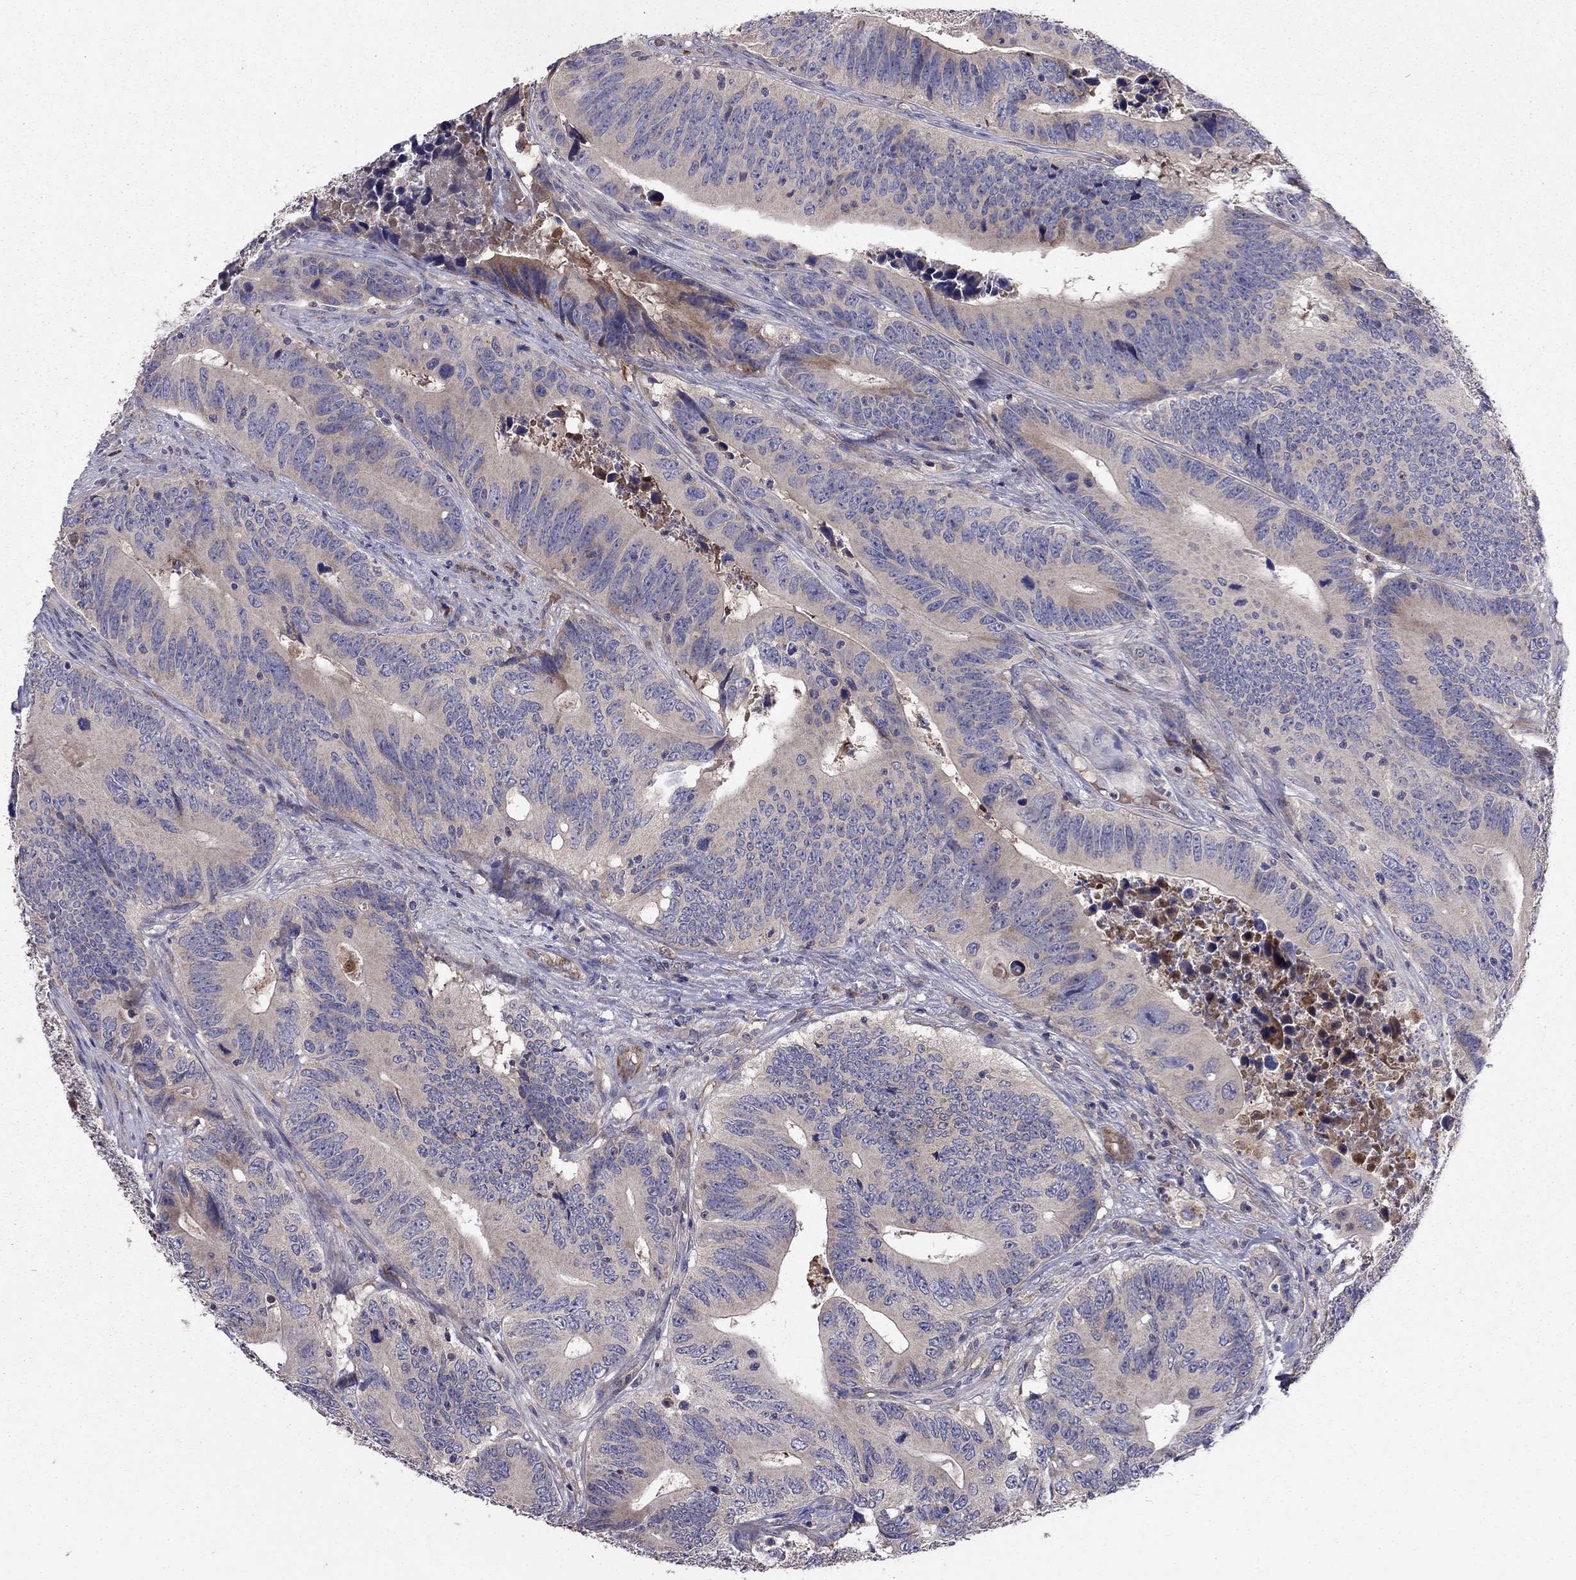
{"staining": {"intensity": "weak", "quantity": "25%-75%", "location": "cytoplasmic/membranous"}, "tissue": "colorectal cancer", "cell_type": "Tumor cells", "image_type": "cancer", "snomed": [{"axis": "morphology", "description": "Adenocarcinoma, NOS"}, {"axis": "topography", "description": "Colon"}], "caption": "A micrograph showing weak cytoplasmic/membranous expression in approximately 25%-75% of tumor cells in colorectal adenocarcinoma, as visualized by brown immunohistochemical staining.", "gene": "PIK3CG", "patient": {"sex": "female", "age": 90}}